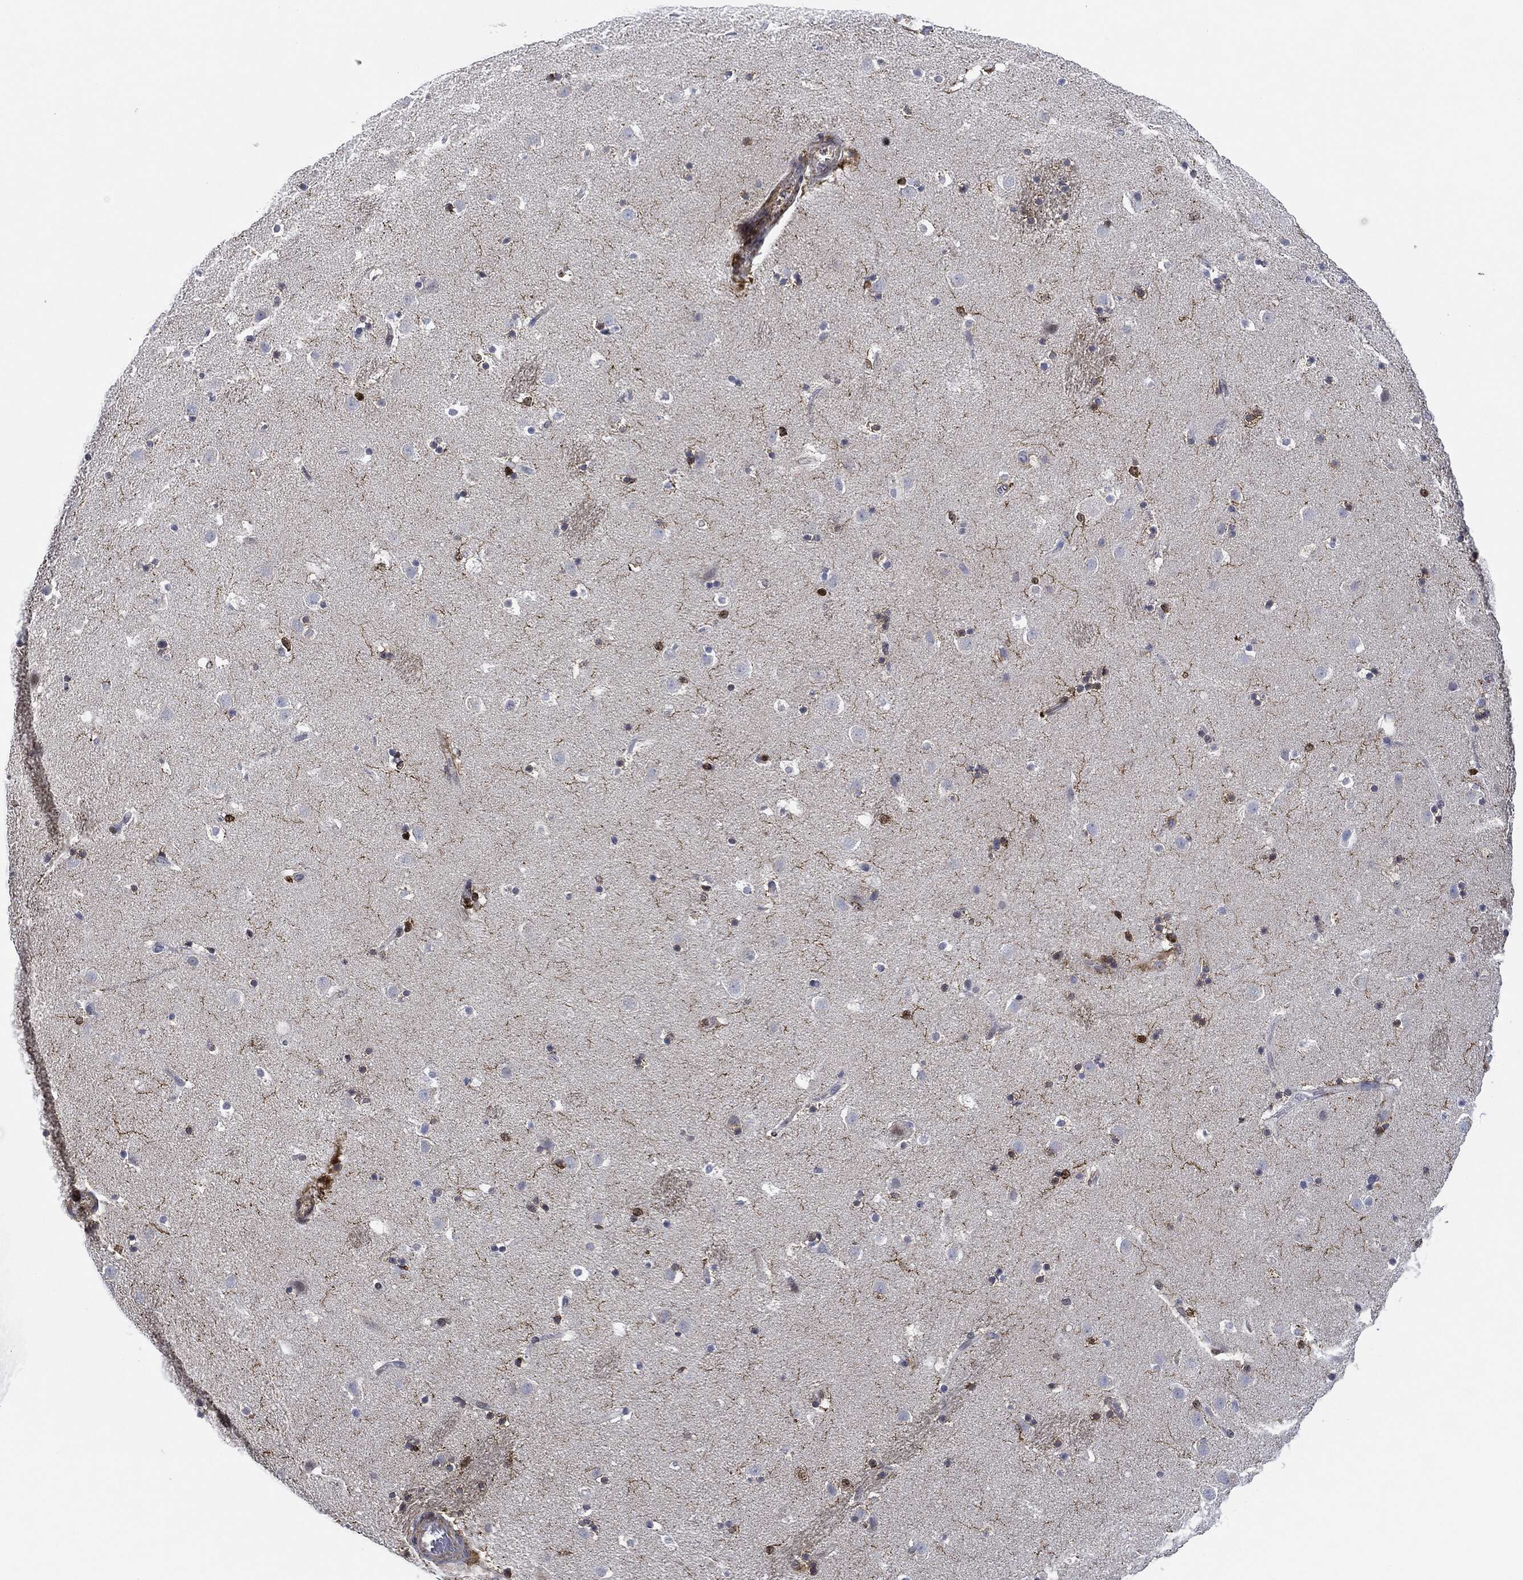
{"staining": {"intensity": "strong", "quantity": "<25%", "location": "cytoplasmic/membranous,nuclear"}, "tissue": "caudate", "cell_type": "Glial cells", "image_type": "normal", "snomed": [{"axis": "morphology", "description": "Normal tissue, NOS"}, {"axis": "topography", "description": "Lateral ventricle wall"}], "caption": "A medium amount of strong cytoplasmic/membranous,nuclear staining is present in approximately <25% of glial cells in benign caudate. Nuclei are stained in blue.", "gene": "NANOS3", "patient": {"sex": "male", "age": 37}}